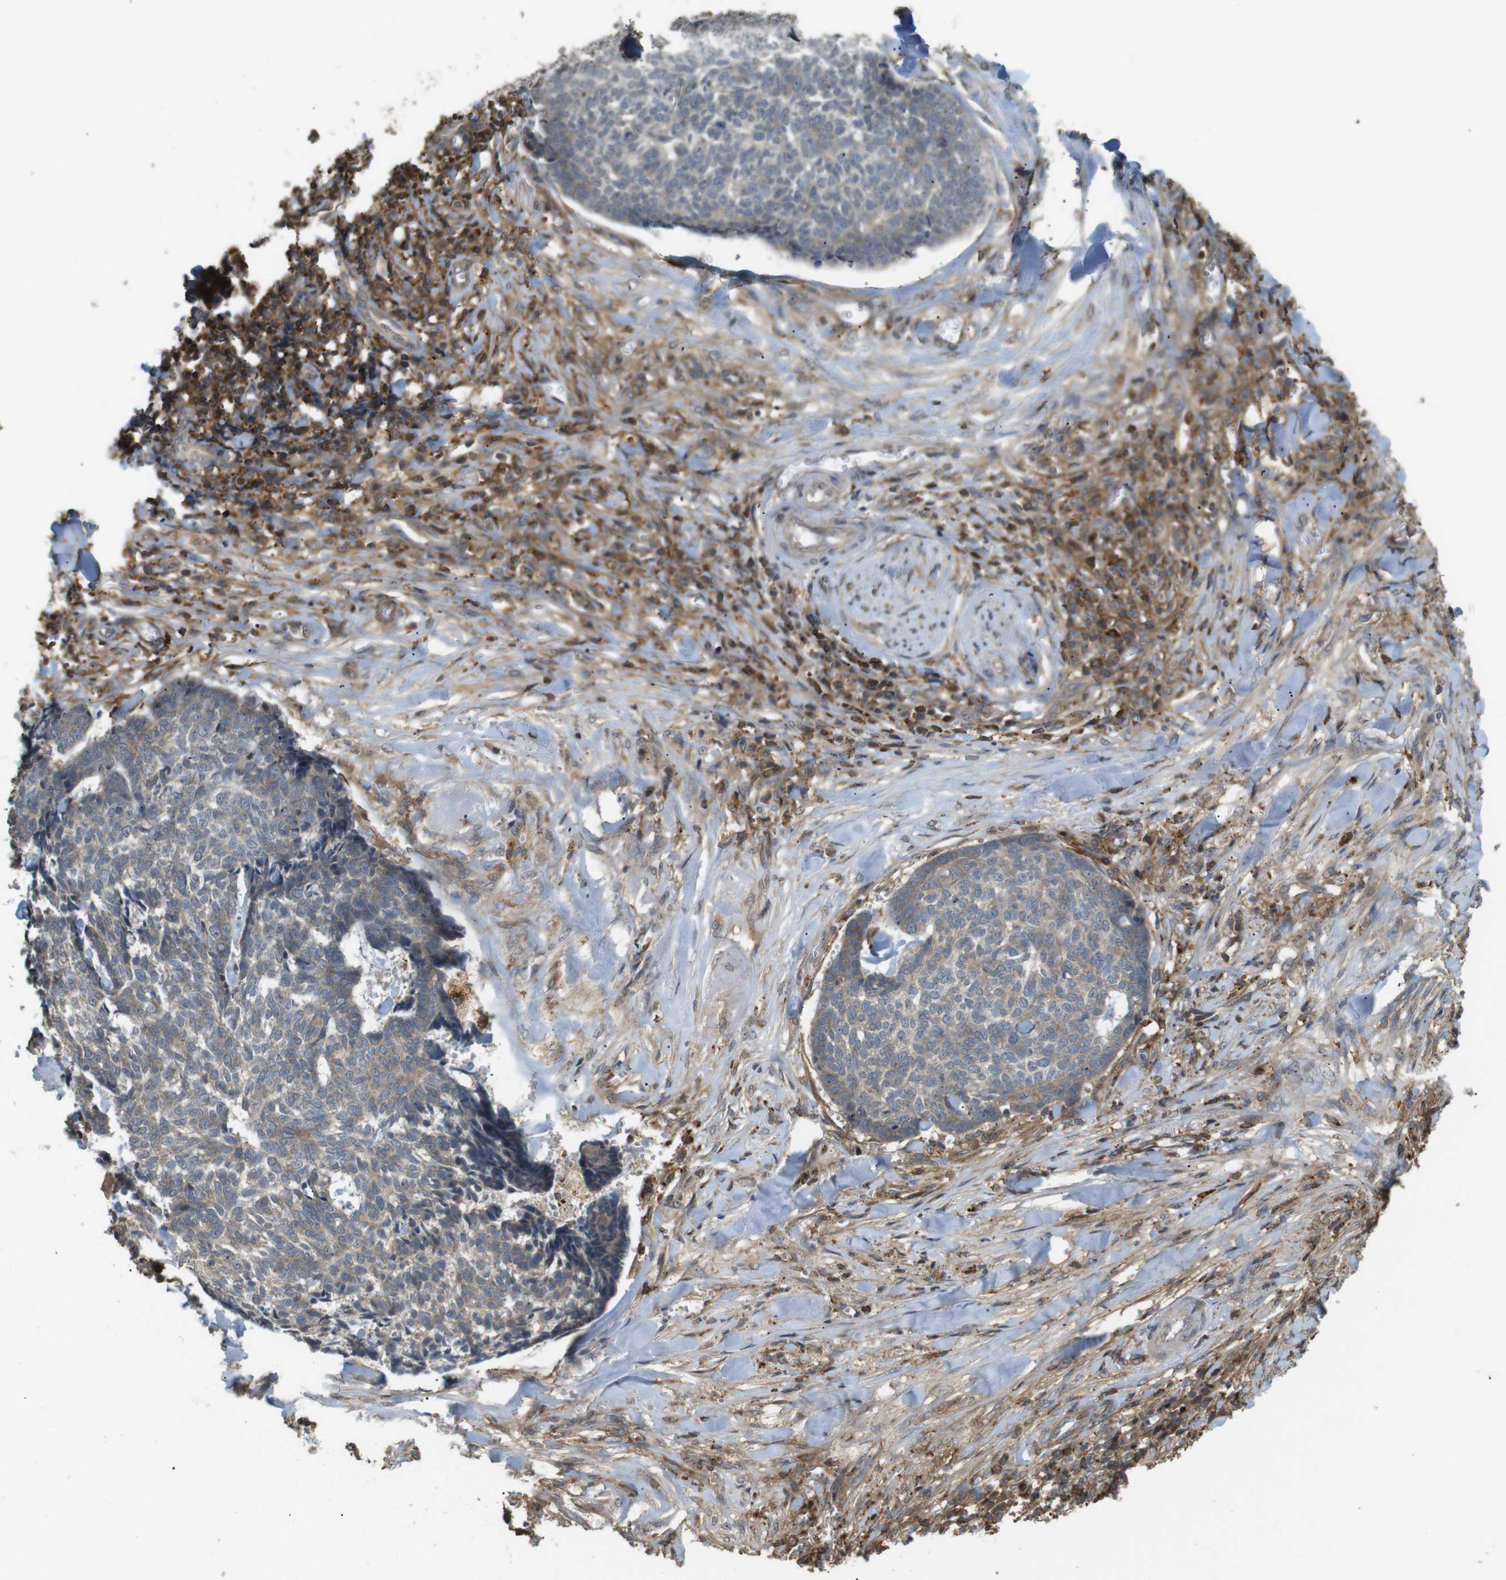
{"staining": {"intensity": "weak", "quantity": ">75%", "location": "cytoplasmic/membranous"}, "tissue": "skin cancer", "cell_type": "Tumor cells", "image_type": "cancer", "snomed": [{"axis": "morphology", "description": "Basal cell carcinoma"}, {"axis": "topography", "description": "Skin"}], "caption": "This is a micrograph of immunohistochemistry staining of skin cancer, which shows weak staining in the cytoplasmic/membranous of tumor cells.", "gene": "KSR1", "patient": {"sex": "male", "age": 84}}